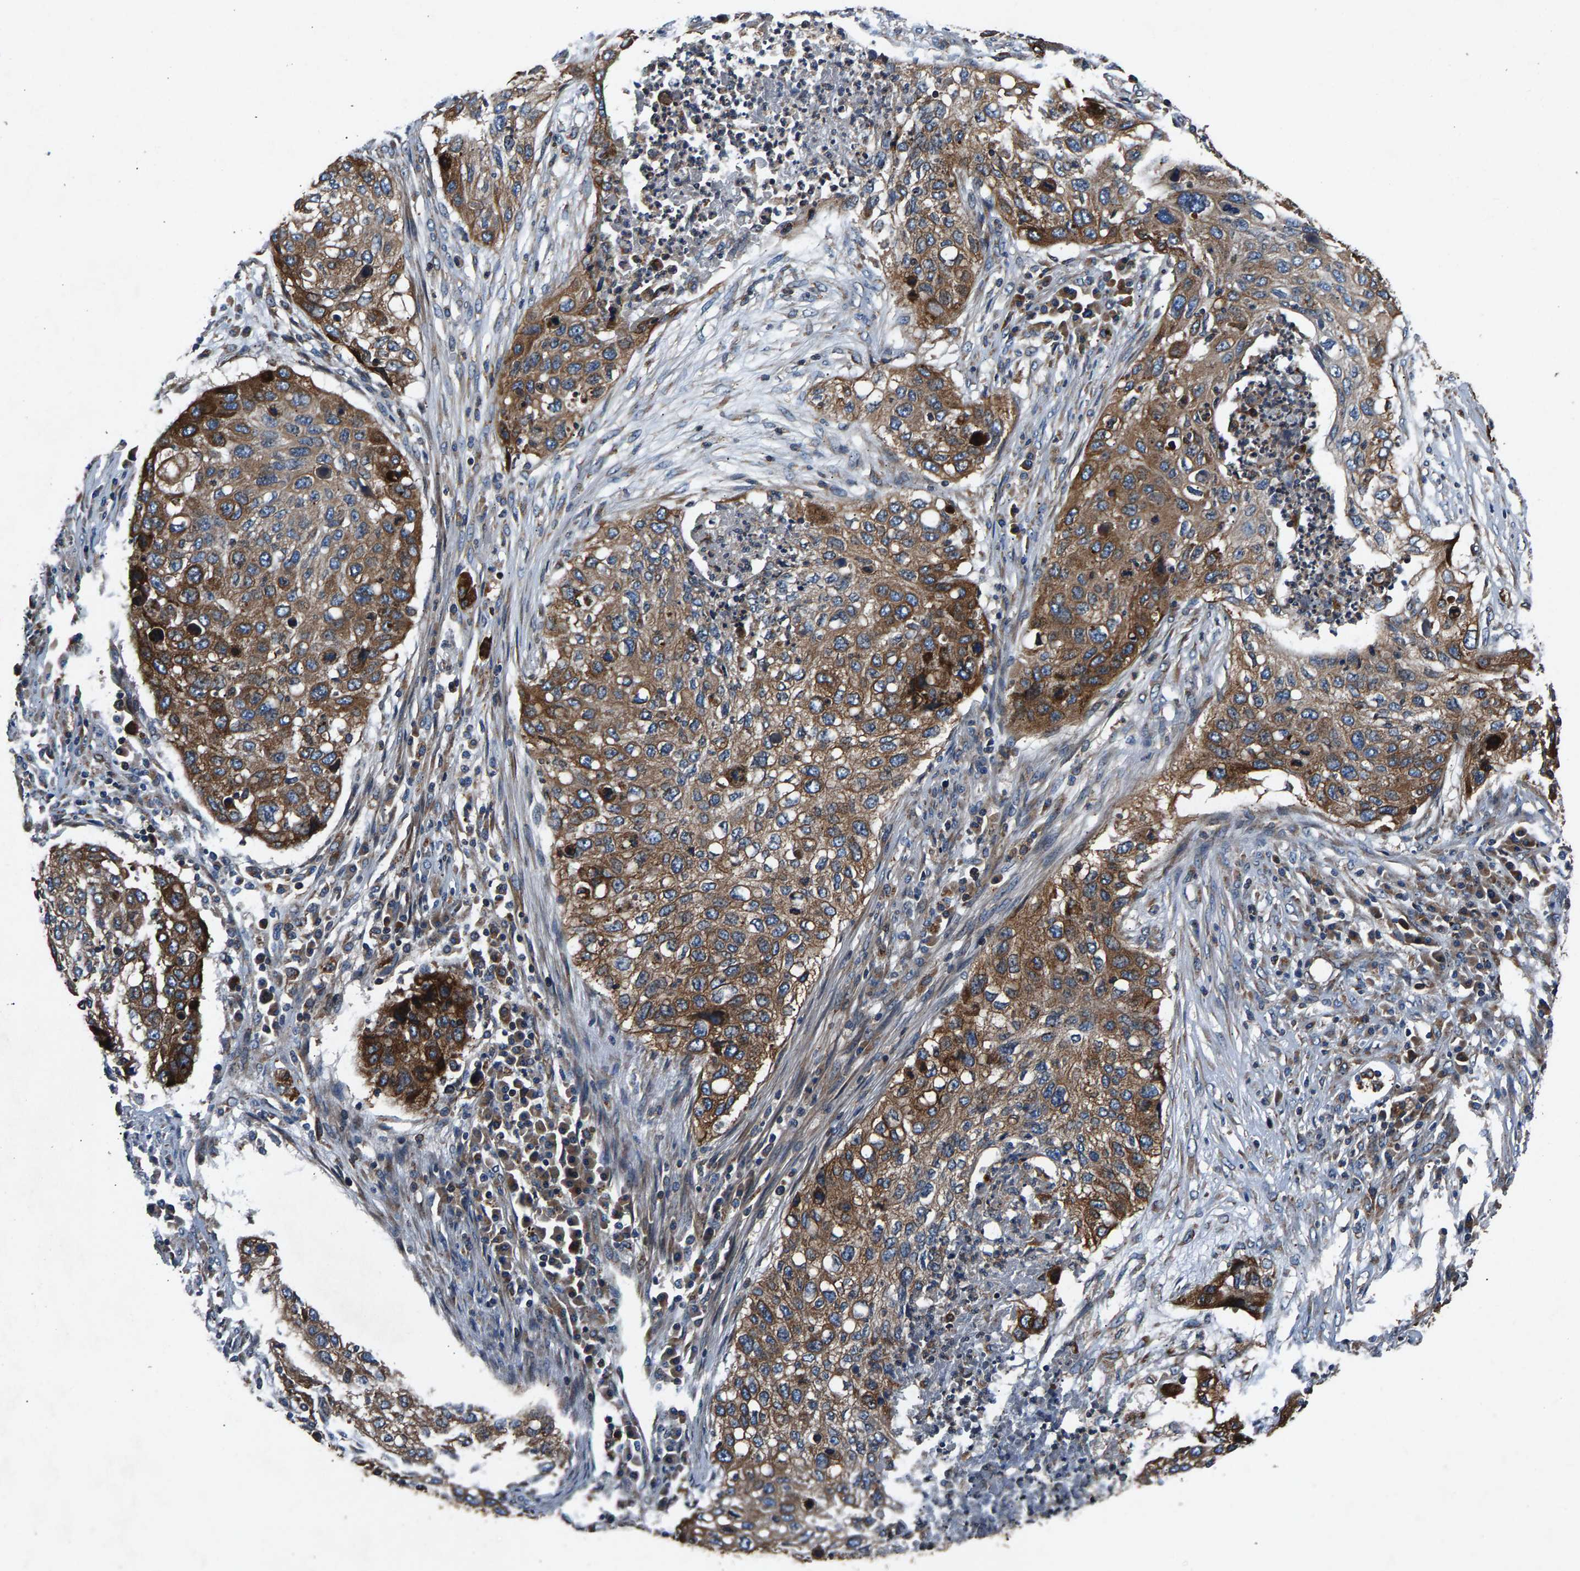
{"staining": {"intensity": "moderate", "quantity": ">75%", "location": "cytoplasmic/membranous"}, "tissue": "lung cancer", "cell_type": "Tumor cells", "image_type": "cancer", "snomed": [{"axis": "morphology", "description": "Squamous cell carcinoma, NOS"}, {"axis": "topography", "description": "Lung"}], "caption": "DAB immunohistochemical staining of lung squamous cell carcinoma reveals moderate cytoplasmic/membranous protein staining in approximately >75% of tumor cells.", "gene": "LPCAT1", "patient": {"sex": "female", "age": 63}}